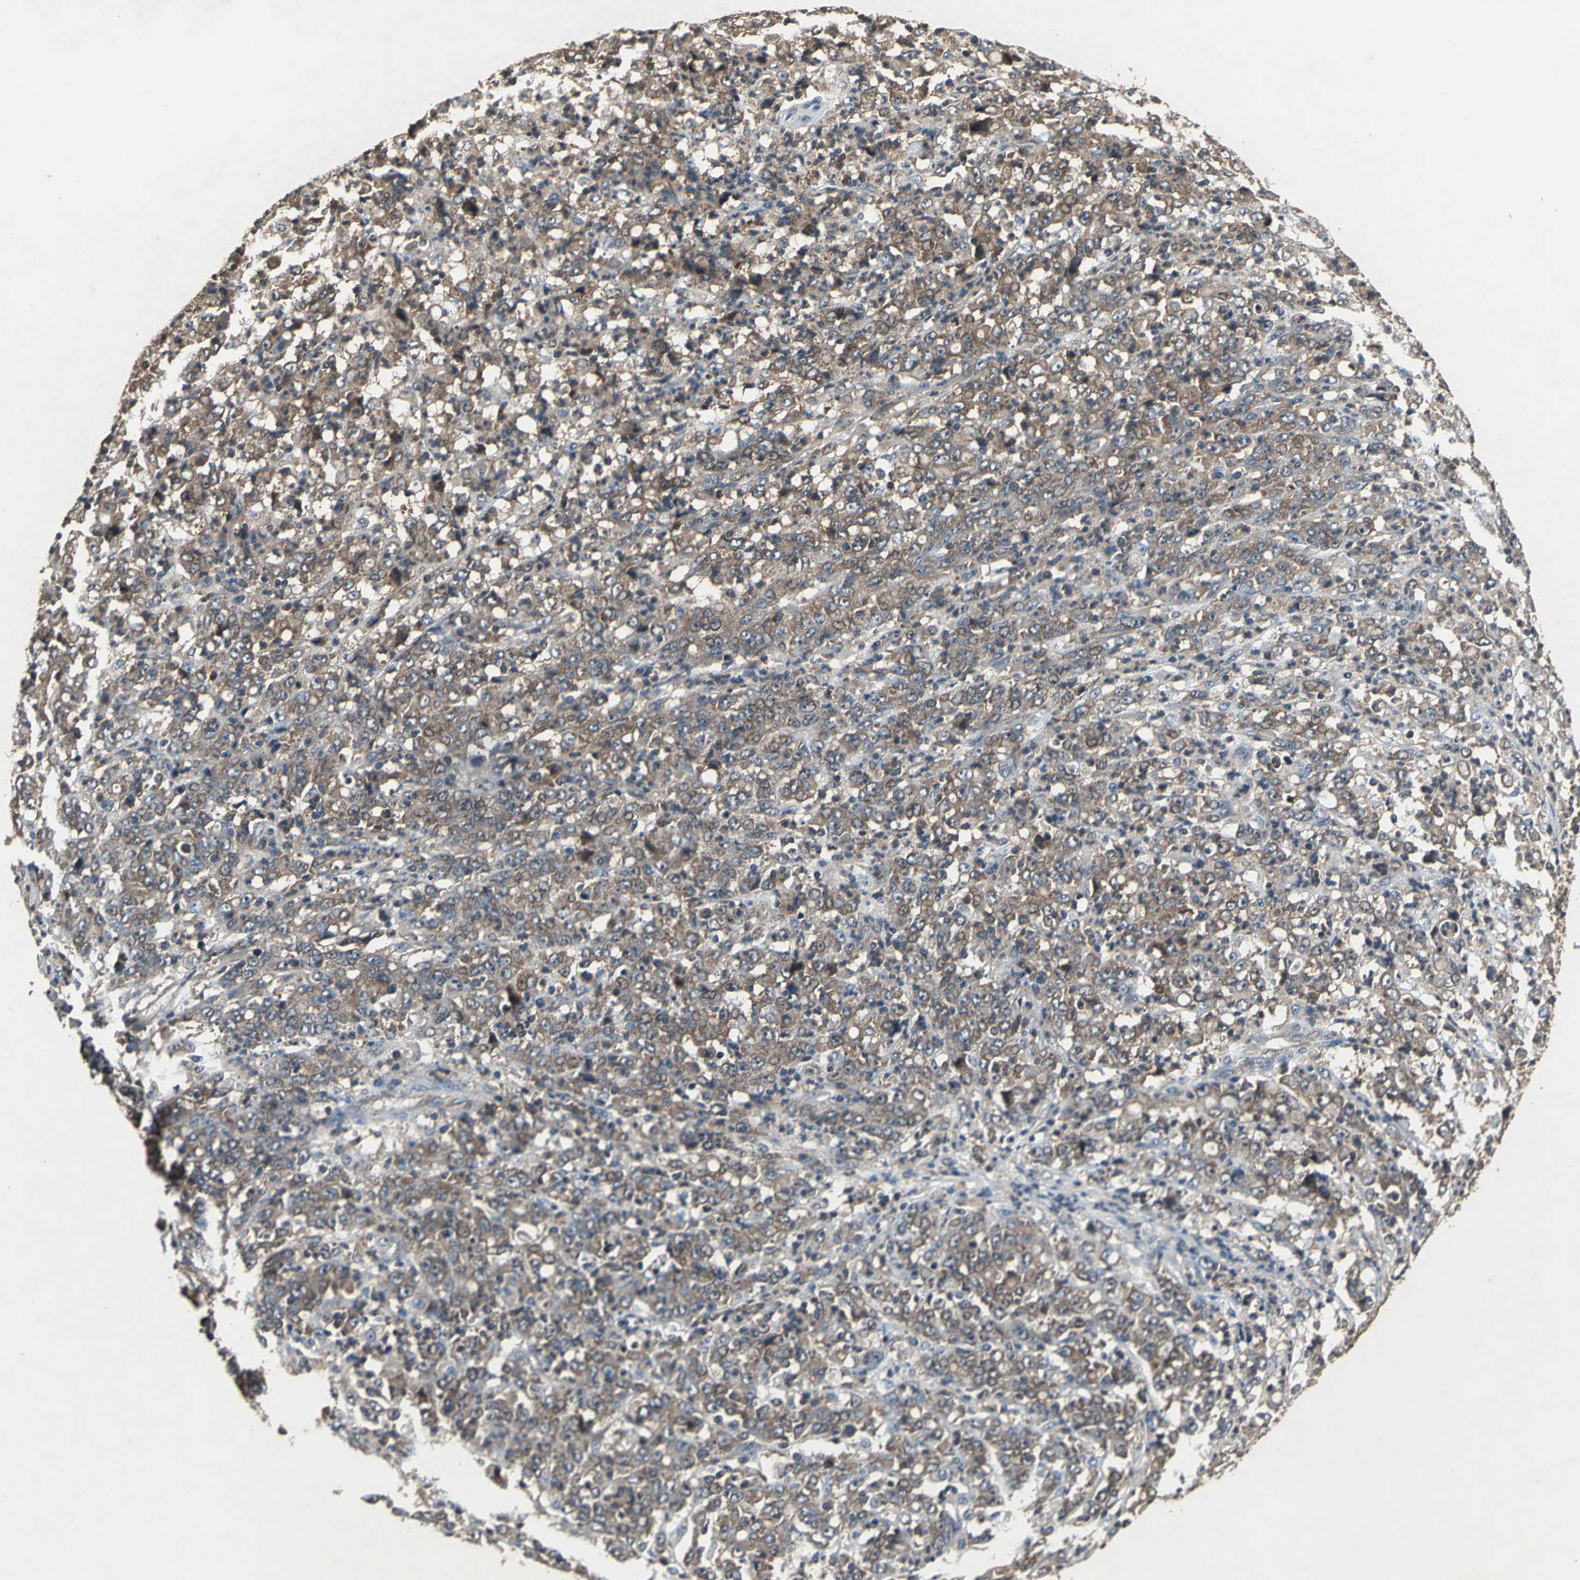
{"staining": {"intensity": "strong", "quantity": ">75%", "location": "cytoplasmic/membranous"}, "tissue": "stomach cancer", "cell_type": "Tumor cells", "image_type": "cancer", "snomed": [{"axis": "morphology", "description": "Adenocarcinoma, NOS"}, {"axis": "topography", "description": "Stomach, lower"}], "caption": "An immunohistochemistry (IHC) photomicrograph of neoplastic tissue is shown. Protein staining in brown highlights strong cytoplasmic/membranous positivity in stomach cancer (adenocarcinoma) within tumor cells.", "gene": "ZNF608", "patient": {"sex": "female", "age": 71}}